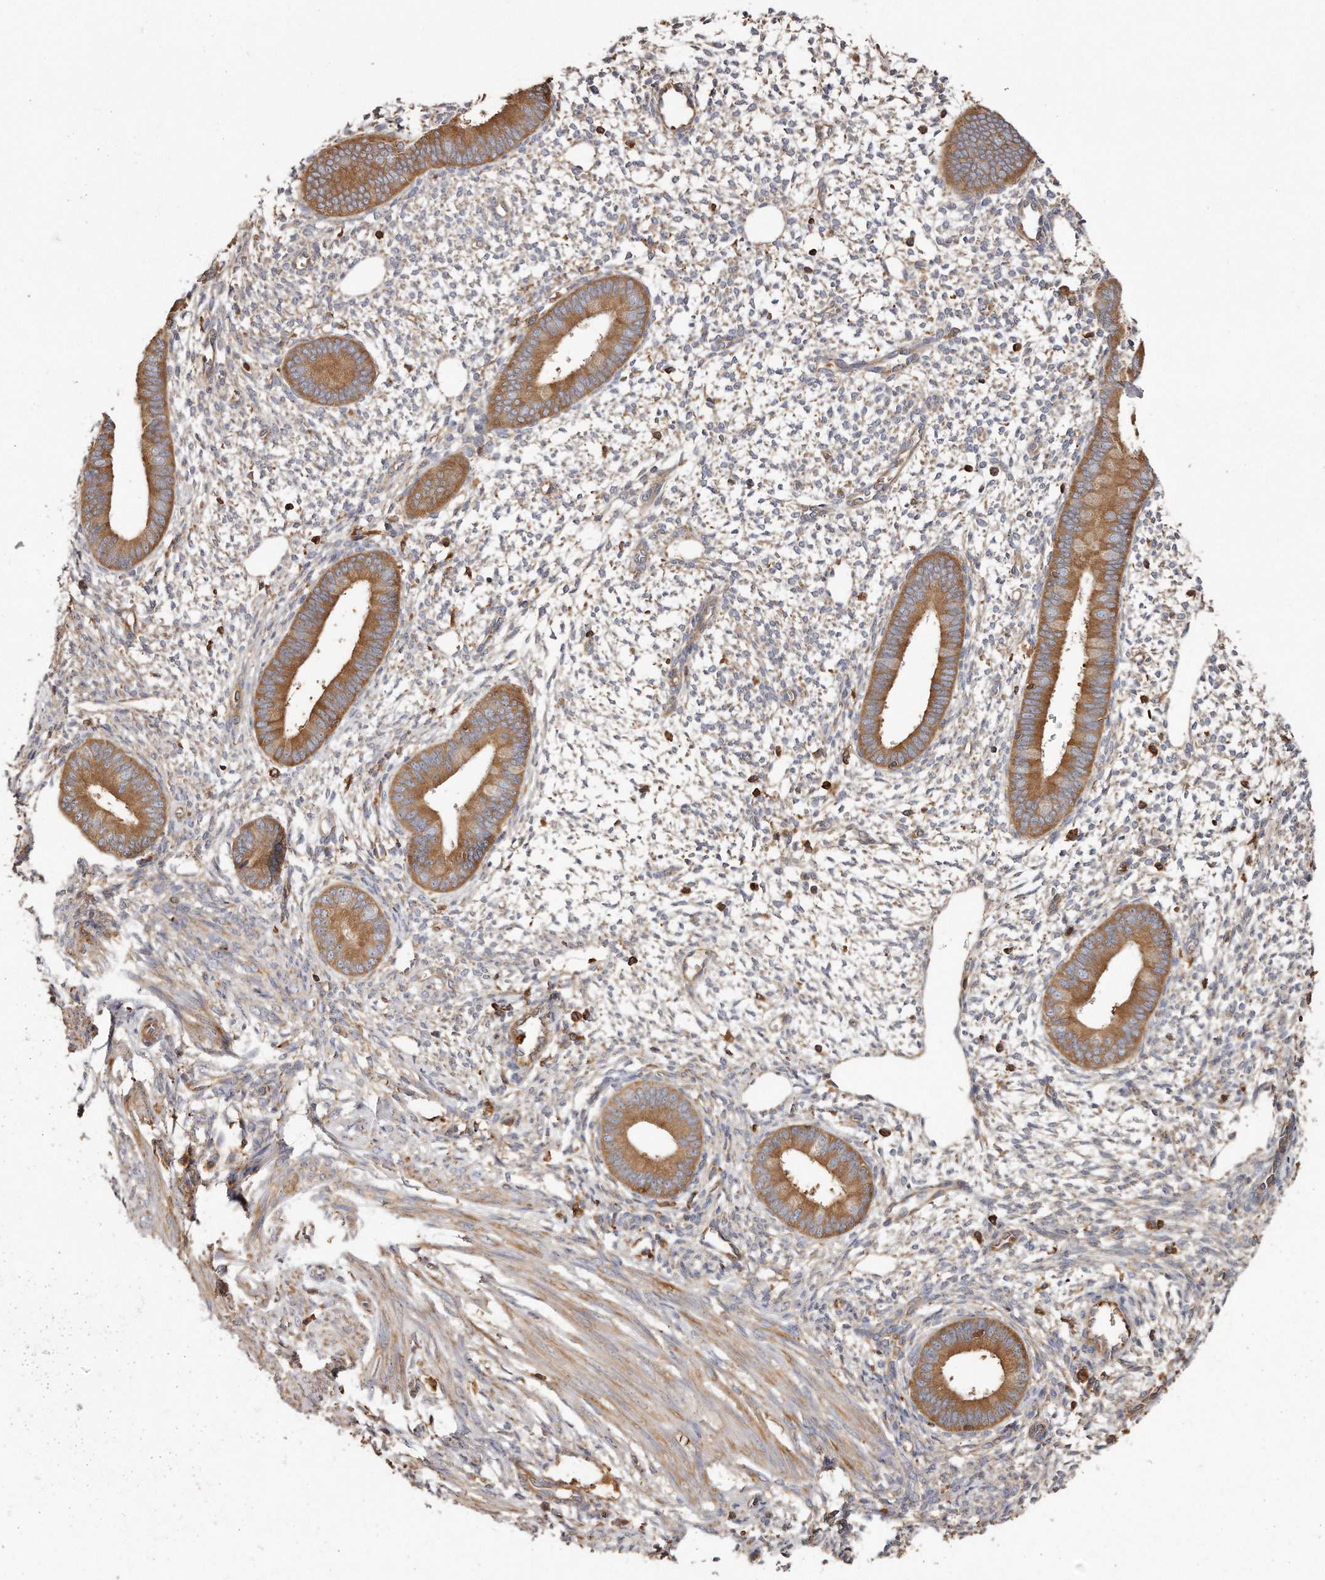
{"staining": {"intensity": "negative", "quantity": "none", "location": "none"}, "tissue": "endometrium", "cell_type": "Cells in endometrial stroma", "image_type": "normal", "snomed": [{"axis": "morphology", "description": "Normal tissue, NOS"}, {"axis": "topography", "description": "Endometrium"}], "caption": "A photomicrograph of endometrium stained for a protein shows no brown staining in cells in endometrial stroma. The staining is performed using DAB brown chromogen with nuclei counter-stained in using hematoxylin.", "gene": "CAP1", "patient": {"sex": "female", "age": 46}}